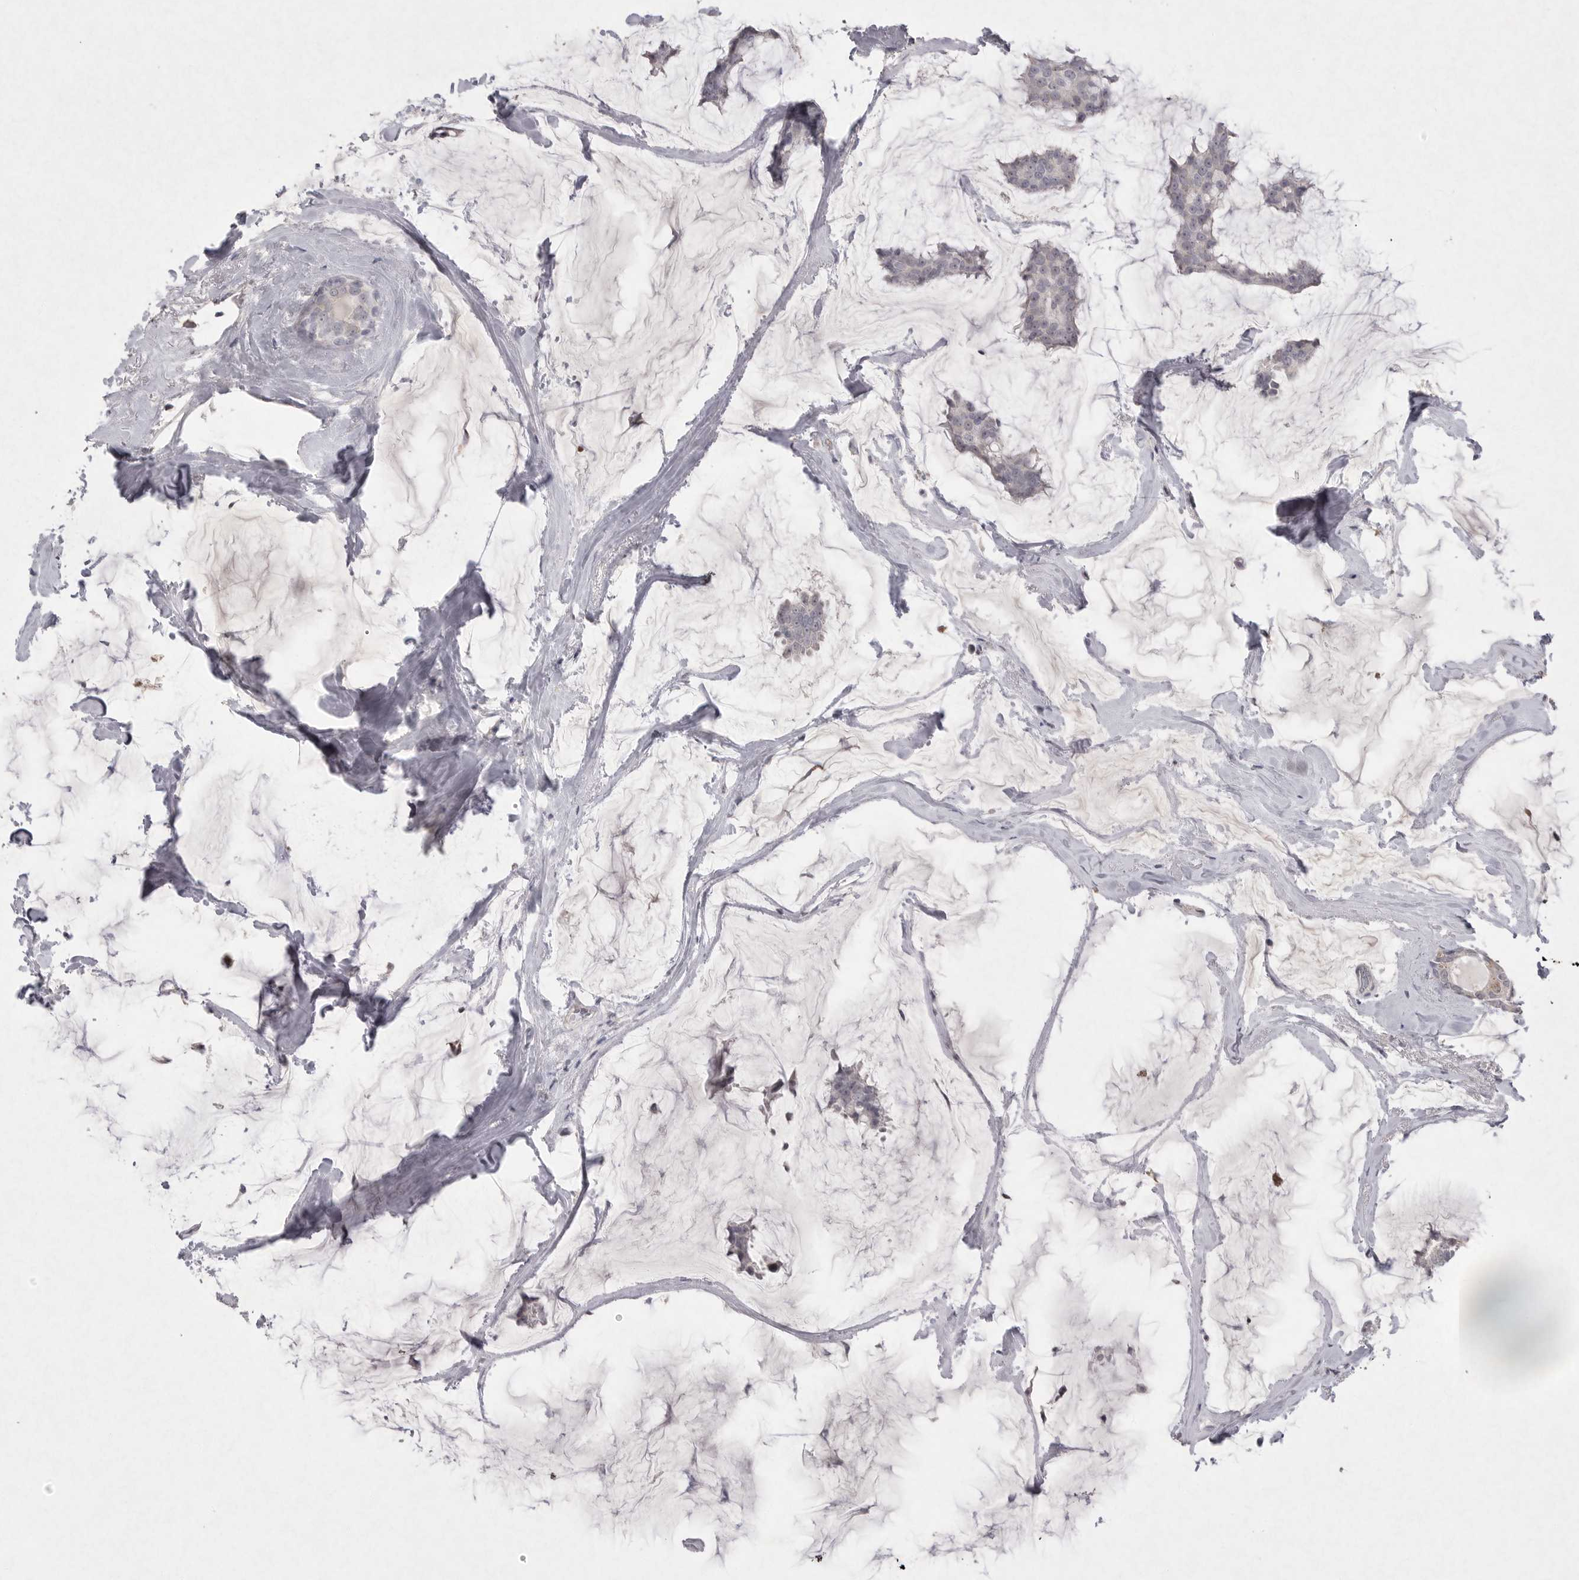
{"staining": {"intensity": "negative", "quantity": "none", "location": "none"}, "tissue": "breast cancer", "cell_type": "Tumor cells", "image_type": "cancer", "snomed": [{"axis": "morphology", "description": "Duct carcinoma"}, {"axis": "topography", "description": "Breast"}], "caption": "Immunohistochemistry photomicrograph of intraductal carcinoma (breast) stained for a protein (brown), which shows no expression in tumor cells. (DAB (3,3'-diaminobenzidine) immunohistochemistry with hematoxylin counter stain).", "gene": "VANGL2", "patient": {"sex": "female", "age": 93}}